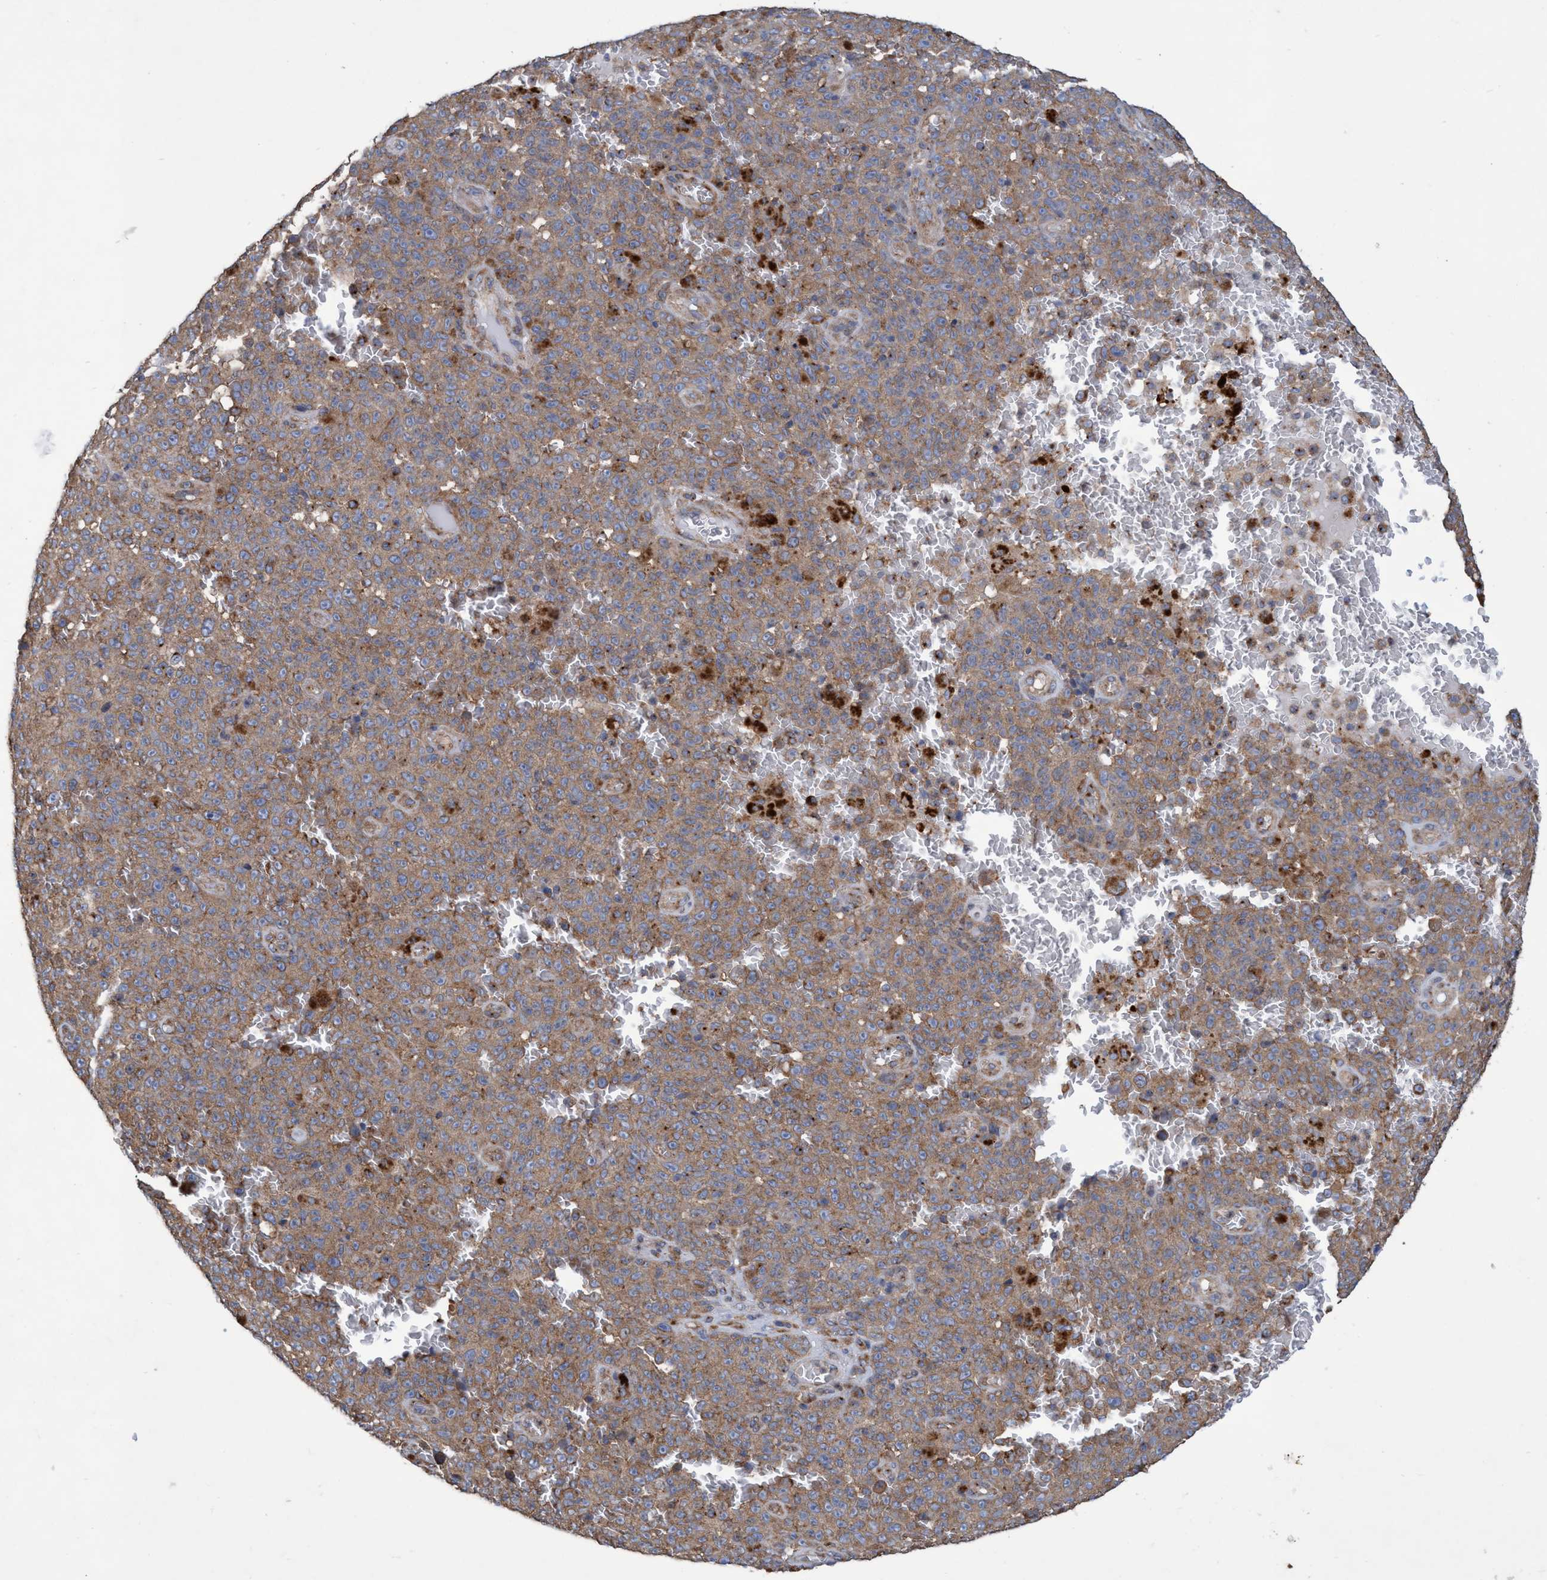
{"staining": {"intensity": "moderate", "quantity": ">75%", "location": "cytoplasmic/membranous"}, "tissue": "melanoma", "cell_type": "Tumor cells", "image_type": "cancer", "snomed": [{"axis": "morphology", "description": "Malignant melanoma, NOS"}, {"axis": "topography", "description": "Skin"}], "caption": "Tumor cells show medium levels of moderate cytoplasmic/membranous staining in approximately >75% of cells in human malignant melanoma. (DAB (3,3'-diaminobenzidine) IHC, brown staining for protein, blue staining for nuclei).", "gene": "BICD2", "patient": {"sex": "female", "age": 82}}